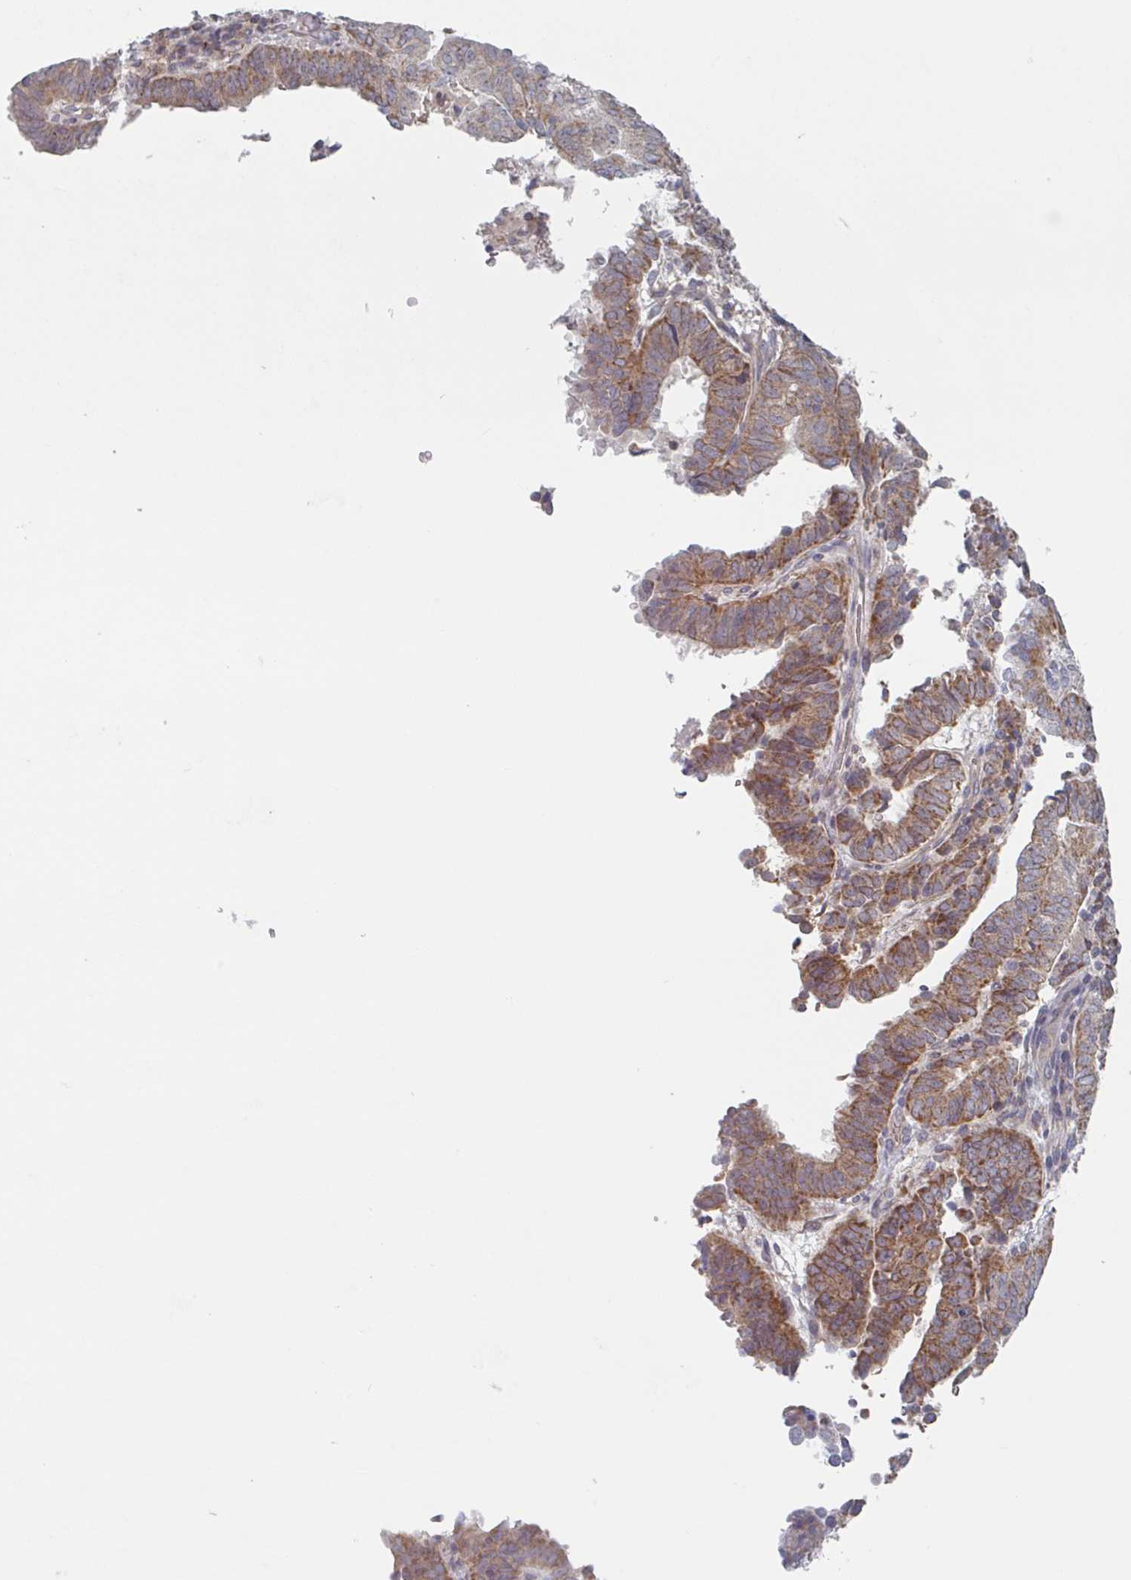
{"staining": {"intensity": "moderate", "quantity": ">75%", "location": "cytoplasmic/membranous"}, "tissue": "endometrial cancer", "cell_type": "Tumor cells", "image_type": "cancer", "snomed": [{"axis": "morphology", "description": "Adenocarcinoma, NOS"}, {"axis": "topography", "description": "Endometrium"}], "caption": "IHC photomicrograph of endometrial adenocarcinoma stained for a protein (brown), which reveals medium levels of moderate cytoplasmic/membranous staining in about >75% of tumor cells.", "gene": "SURF1", "patient": {"sex": "female", "age": 70}}